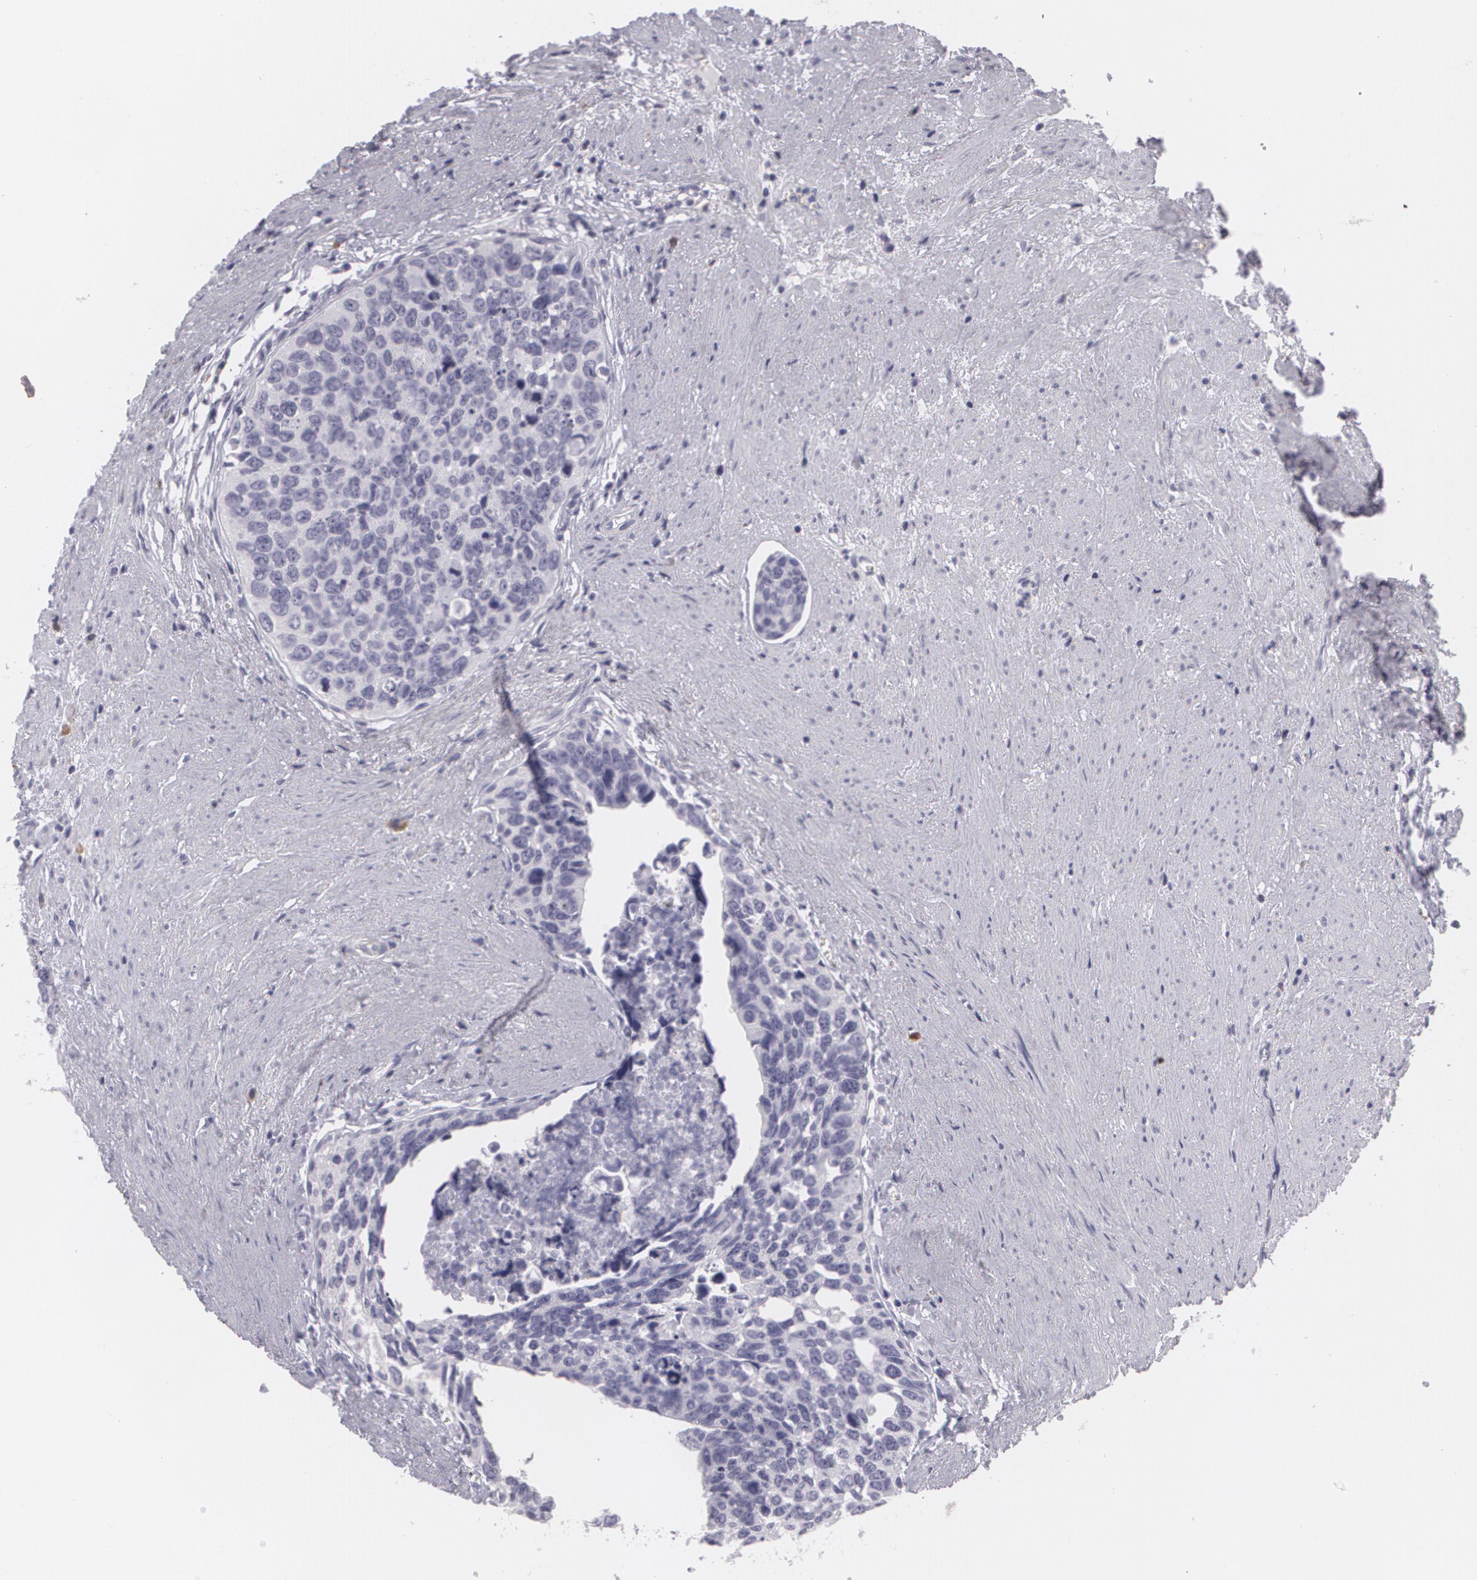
{"staining": {"intensity": "negative", "quantity": "none", "location": "none"}, "tissue": "urothelial cancer", "cell_type": "Tumor cells", "image_type": "cancer", "snomed": [{"axis": "morphology", "description": "Urothelial carcinoma, High grade"}, {"axis": "topography", "description": "Urinary bladder"}], "caption": "Tumor cells are negative for protein expression in human high-grade urothelial carcinoma. The staining was performed using DAB (3,3'-diaminobenzidine) to visualize the protein expression in brown, while the nuclei were stained in blue with hematoxylin (Magnification: 20x).", "gene": "MAP2", "patient": {"sex": "male", "age": 81}}